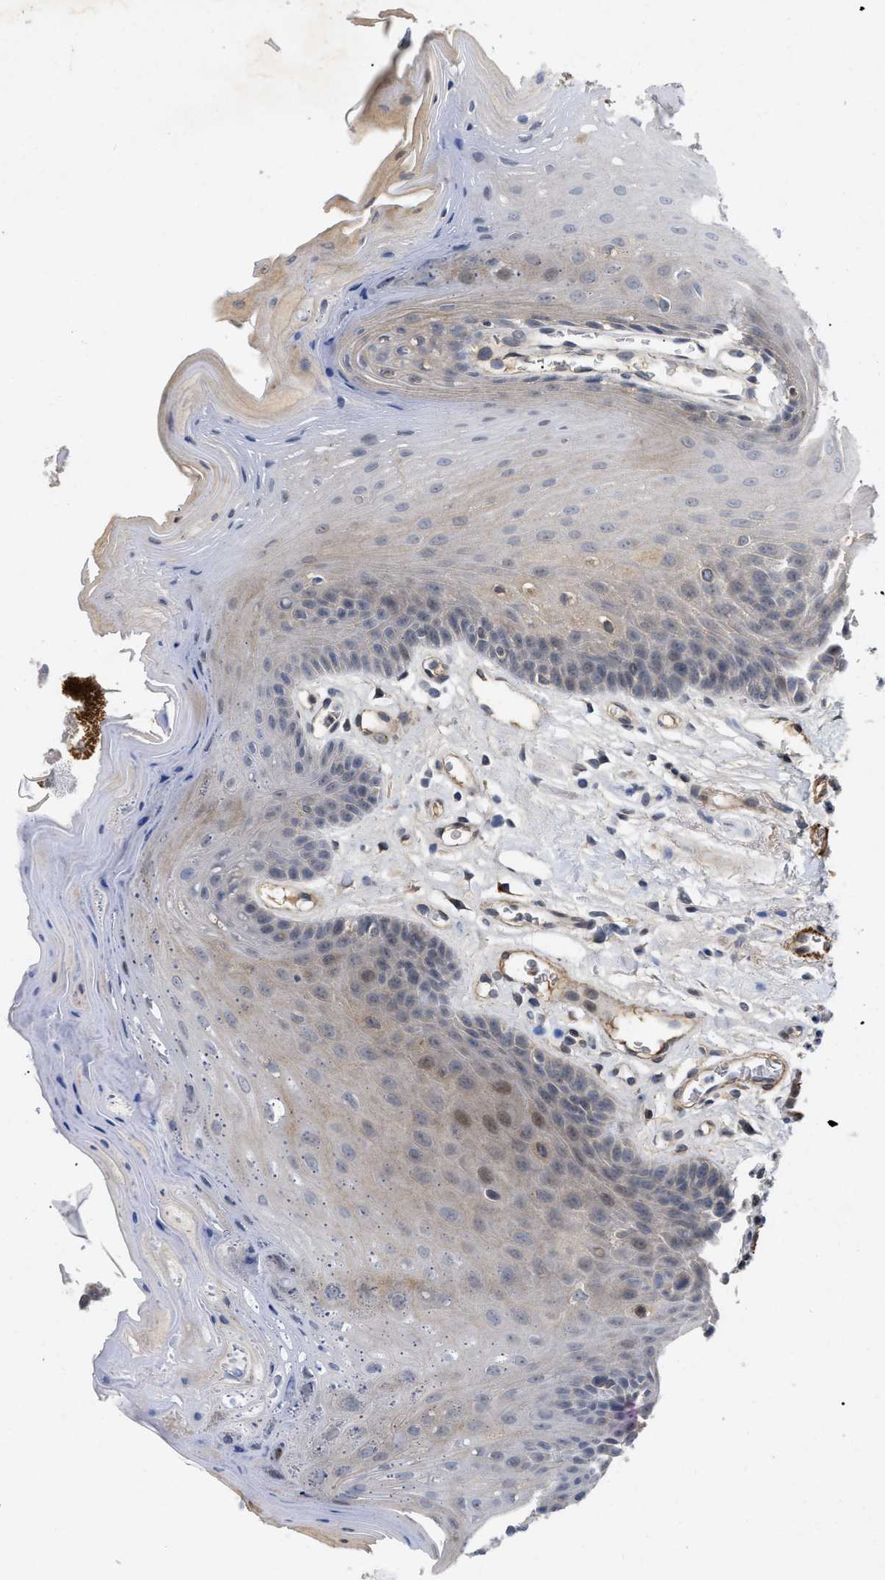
{"staining": {"intensity": "weak", "quantity": "<25%", "location": "cytoplasmic/membranous,nuclear"}, "tissue": "oral mucosa", "cell_type": "Squamous epithelial cells", "image_type": "normal", "snomed": [{"axis": "morphology", "description": "Normal tissue, NOS"}, {"axis": "morphology", "description": "Squamous cell carcinoma, NOS"}, {"axis": "topography", "description": "Oral tissue"}, {"axis": "topography", "description": "Head-Neck"}], "caption": "DAB immunohistochemical staining of normal oral mucosa displays no significant staining in squamous epithelial cells.", "gene": "ST6GALNAC6", "patient": {"sex": "male", "age": 71}}